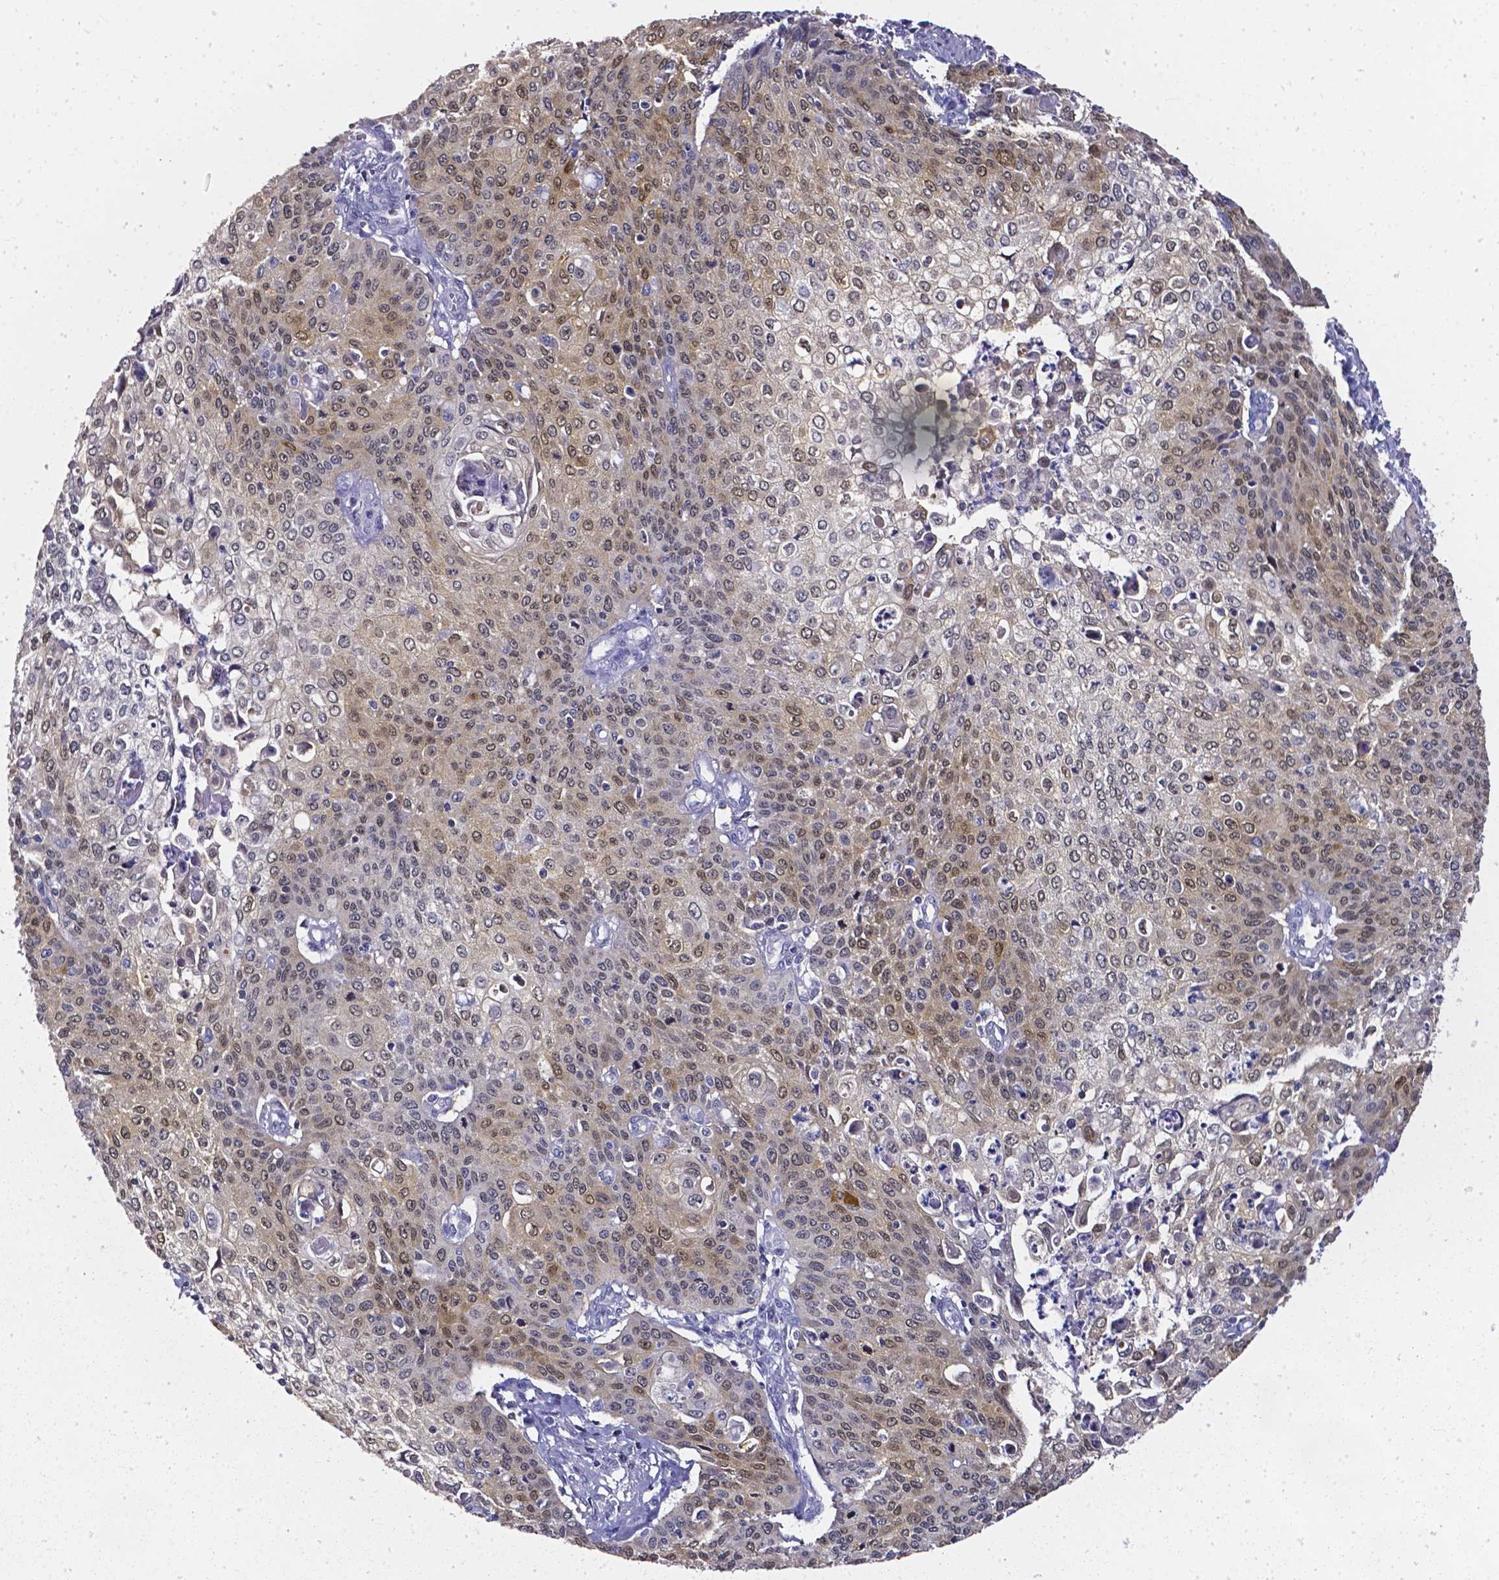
{"staining": {"intensity": "moderate", "quantity": "25%-75%", "location": "cytoplasmic/membranous,nuclear"}, "tissue": "cervical cancer", "cell_type": "Tumor cells", "image_type": "cancer", "snomed": [{"axis": "morphology", "description": "Squamous cell carcinoma, NOS"}, {"axis": "topography", "description": "Cervix"}], "caption": "Protein positivity by immunohistochemistry (IHC) demonstrates moderate cytoplasmic/membranous and nuclear expression in about 25%-75% of tumor cells in cervical cancer (squamous cell carcinoma). The staining is performed using DAB brown chromogen to label protein expression. The nuclei are counter-stained blue using hematoxylin.", "gene": "AKR1B10", "patient": {"sex": "female", "age": 65}}